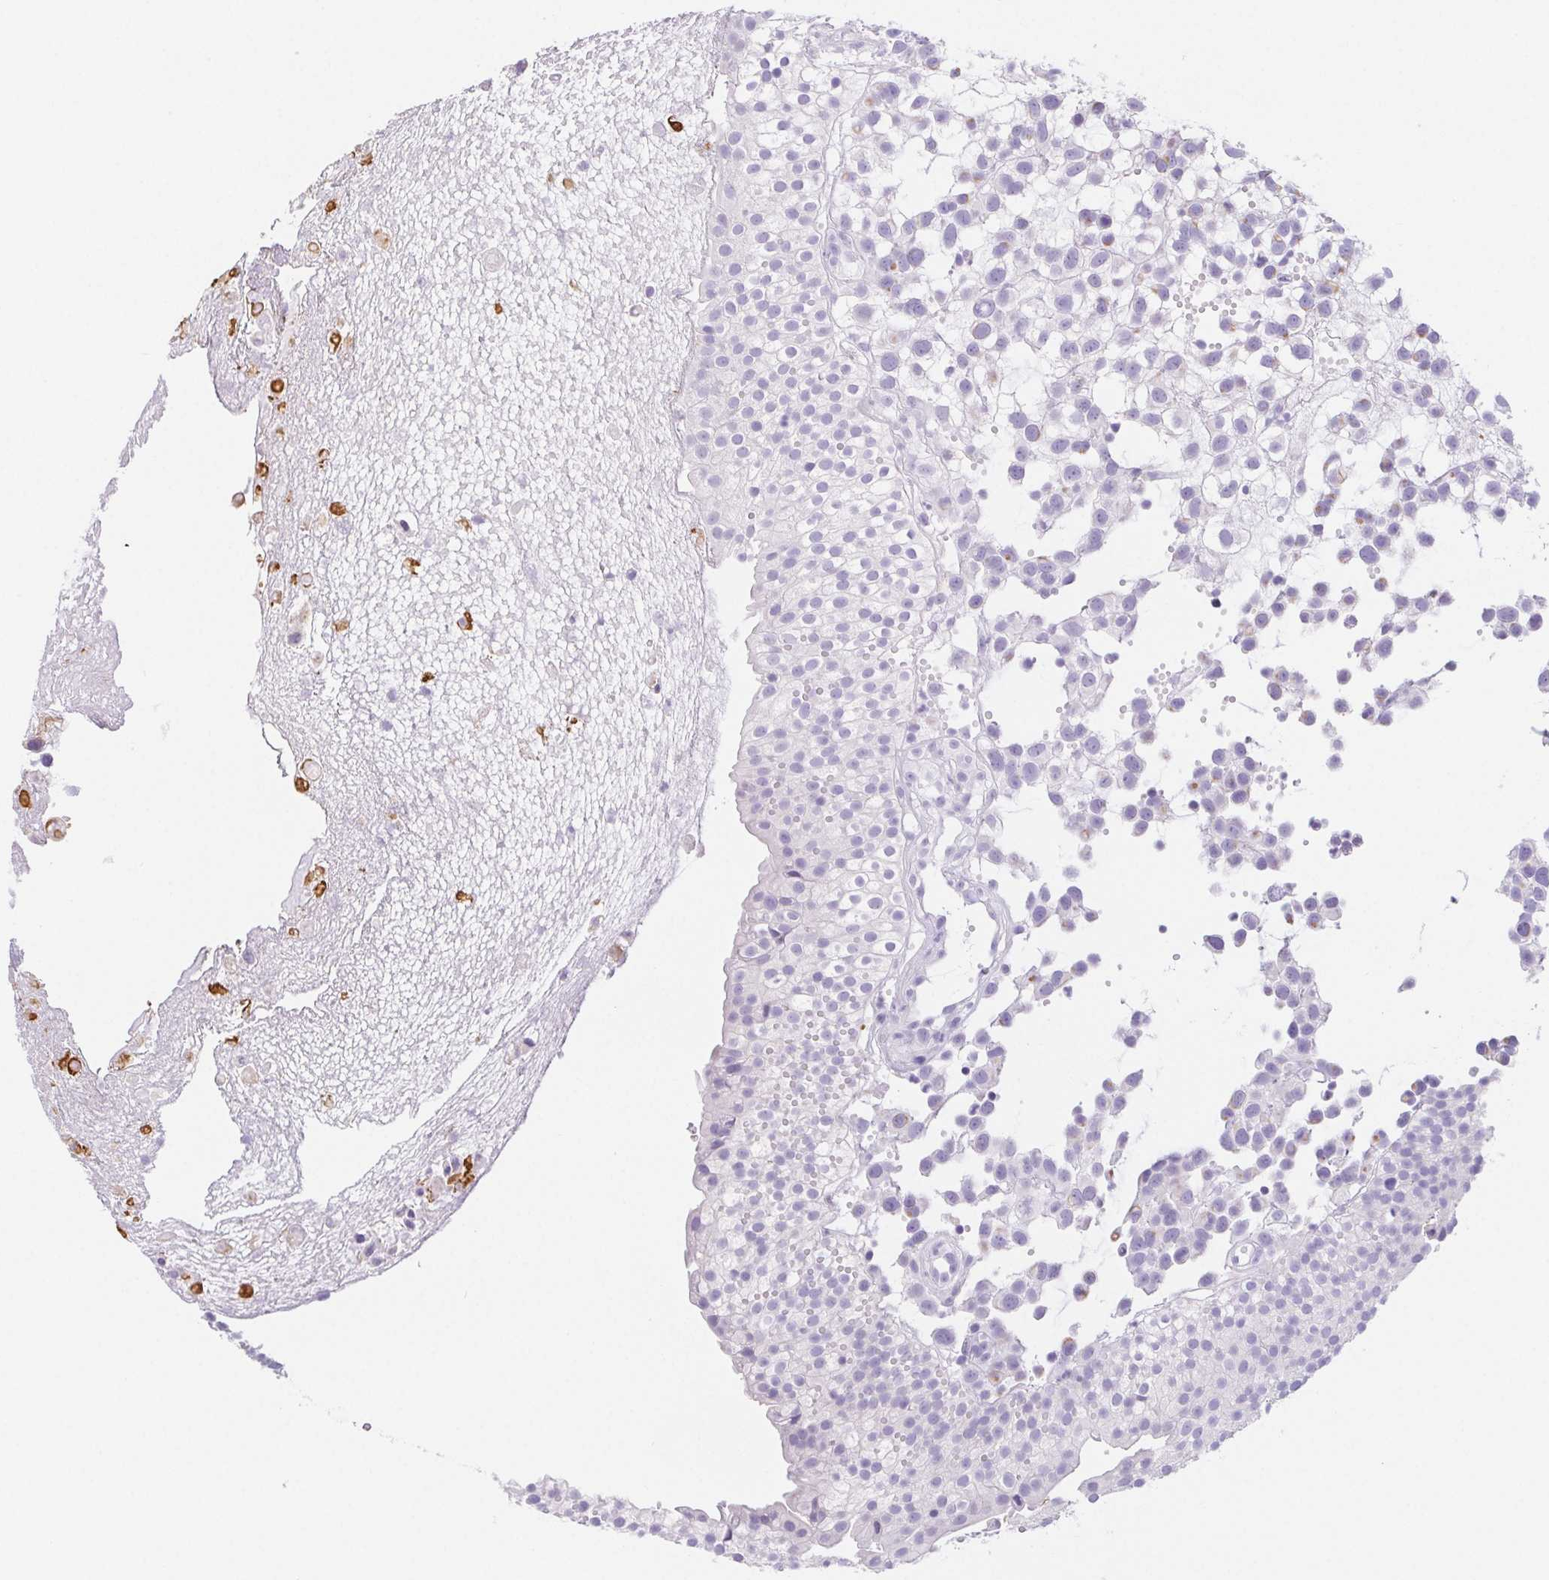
{"staining": {"intensity": "negative", "quantity": "none", "location": "none"}, "tissue": "urothelial cancer", "cell_type": "Tumor cells", "image_type": "cancer", "snomed": [{"axis": "morphology", "description": "Urothelial carcinoma, High grade"}, {"axis": "topography", "description": "Urinary bladder"}], "caption": "This is an immunohistochemistry (IHC) histopathology image of urothelial carcinoma (high-grade). There is no expression in tumor cells.", "gene": "CYP21A2", "patient": {"sex": "male", "age": 56}}